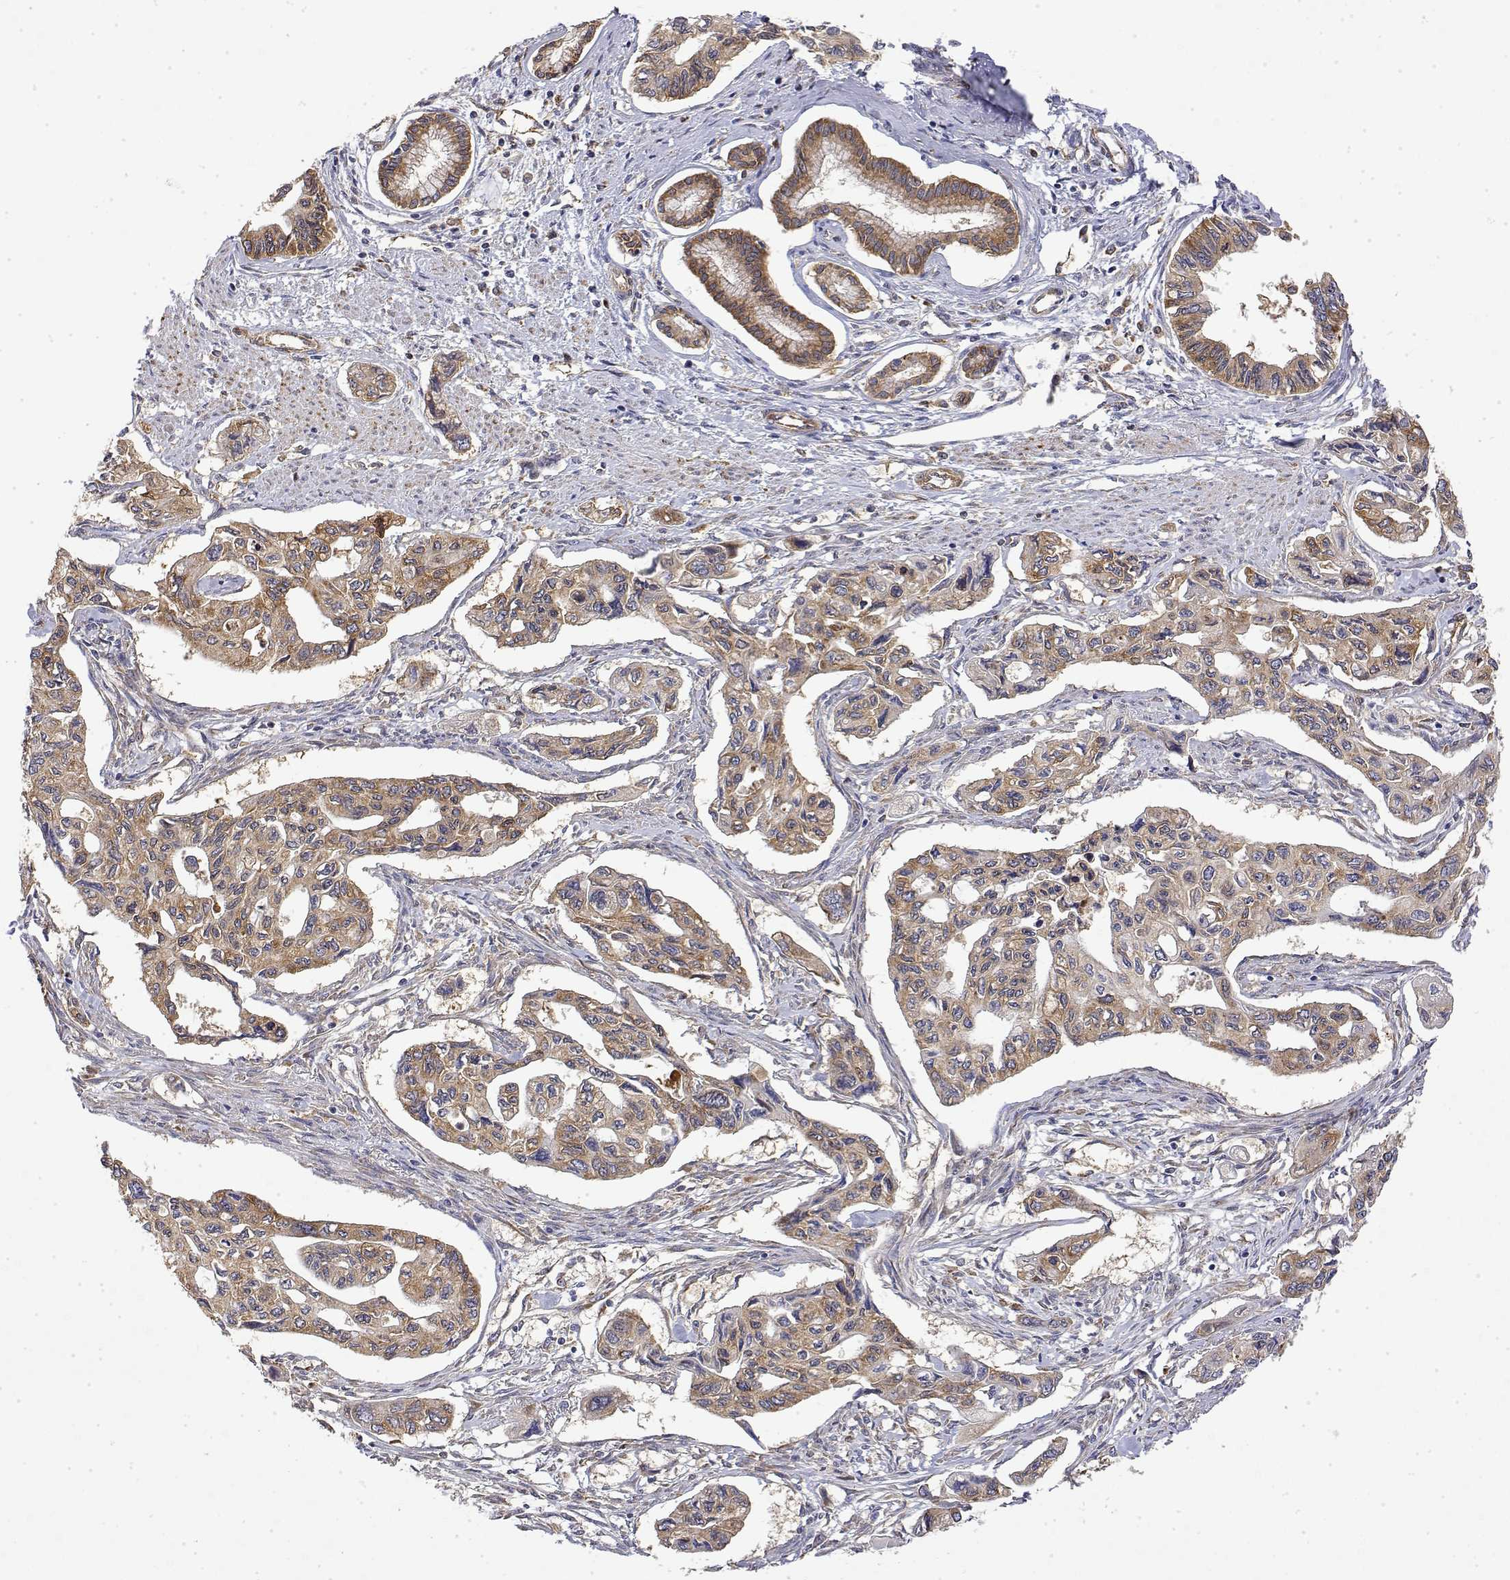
{"staining": {"intensity": "moderate", "quantity": ">75%", "location": "cytoplasmic/membranous"}, "tissue": "pancreatic cancer", "cell_type": "Tumor cells", "image_type": "cancer", "snomed": [{"axis": "morphology", "description": "Adenocarcinoma, NOS"}, {"axis": "topography", "description": "Pancreas"}], "caption": "Protein analysis of pancreatic cancer tissue shows moderate cytoplasmic/membranous expression in approximately >75% of tumor cells.", "gene": "PACSIN2", "patient": {"sex": "female", "age": 76}}